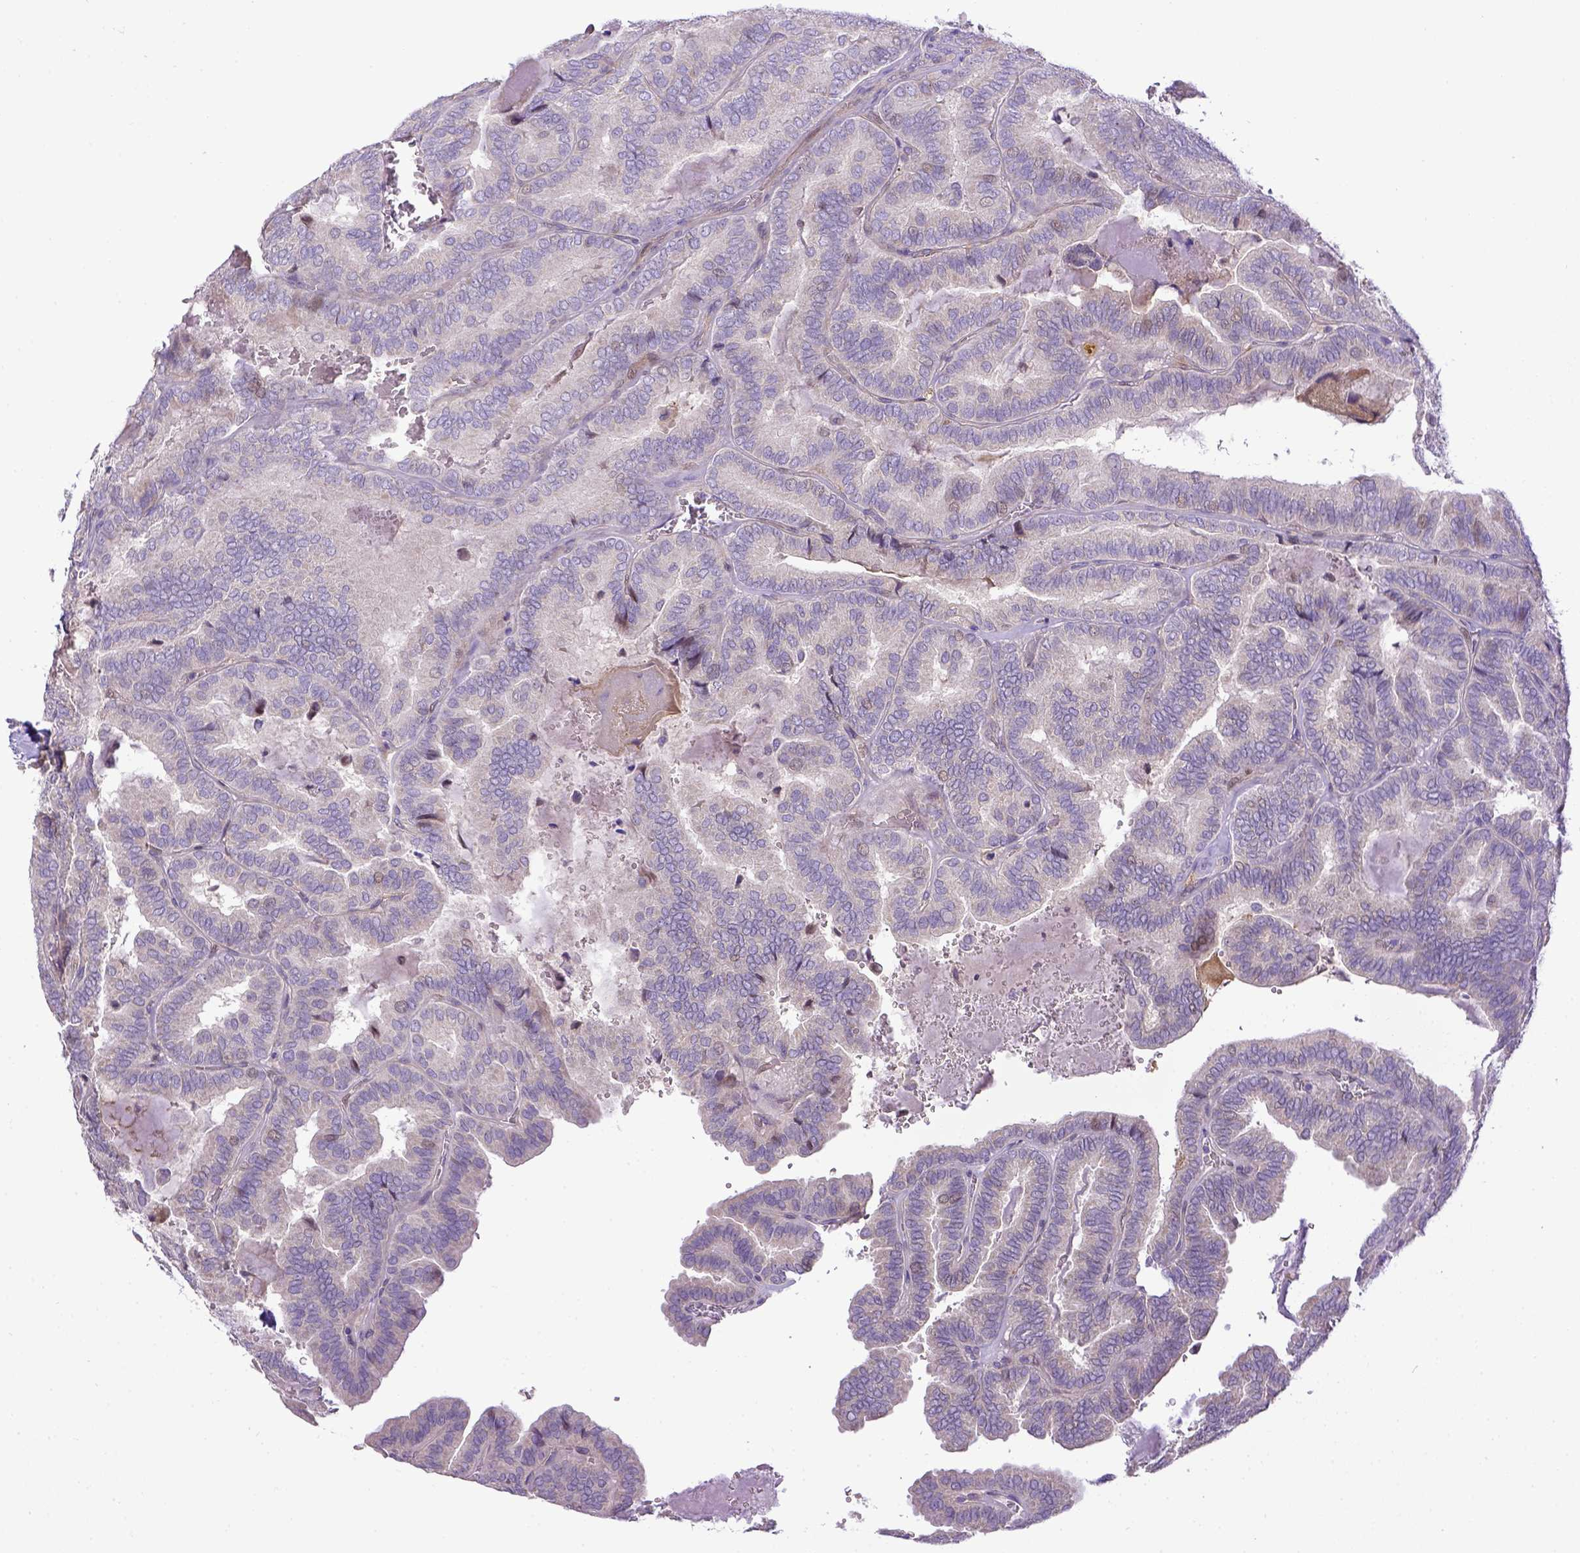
{"staining": {"intensity": "negative", "quantity": "none", "location": "none"}, "tissue": "thyroid cancer", "cell_type": "Tumor cells", "image_type": "cancer", "snomed": [{"axis": "morphology", "description": "Papillary adenocarcinoma, NOS"}, {"axis": "topography", "description": "Thyroid gland"}], "caption": "Immunohistochemistry (IHC) photomicrograph of thyroid papillary adenocarcinoma stained for a protein (brown), which reveals no staining in tumor cells.", "gene": "CD40", "patient": {"sex": "female", "age": 75}}